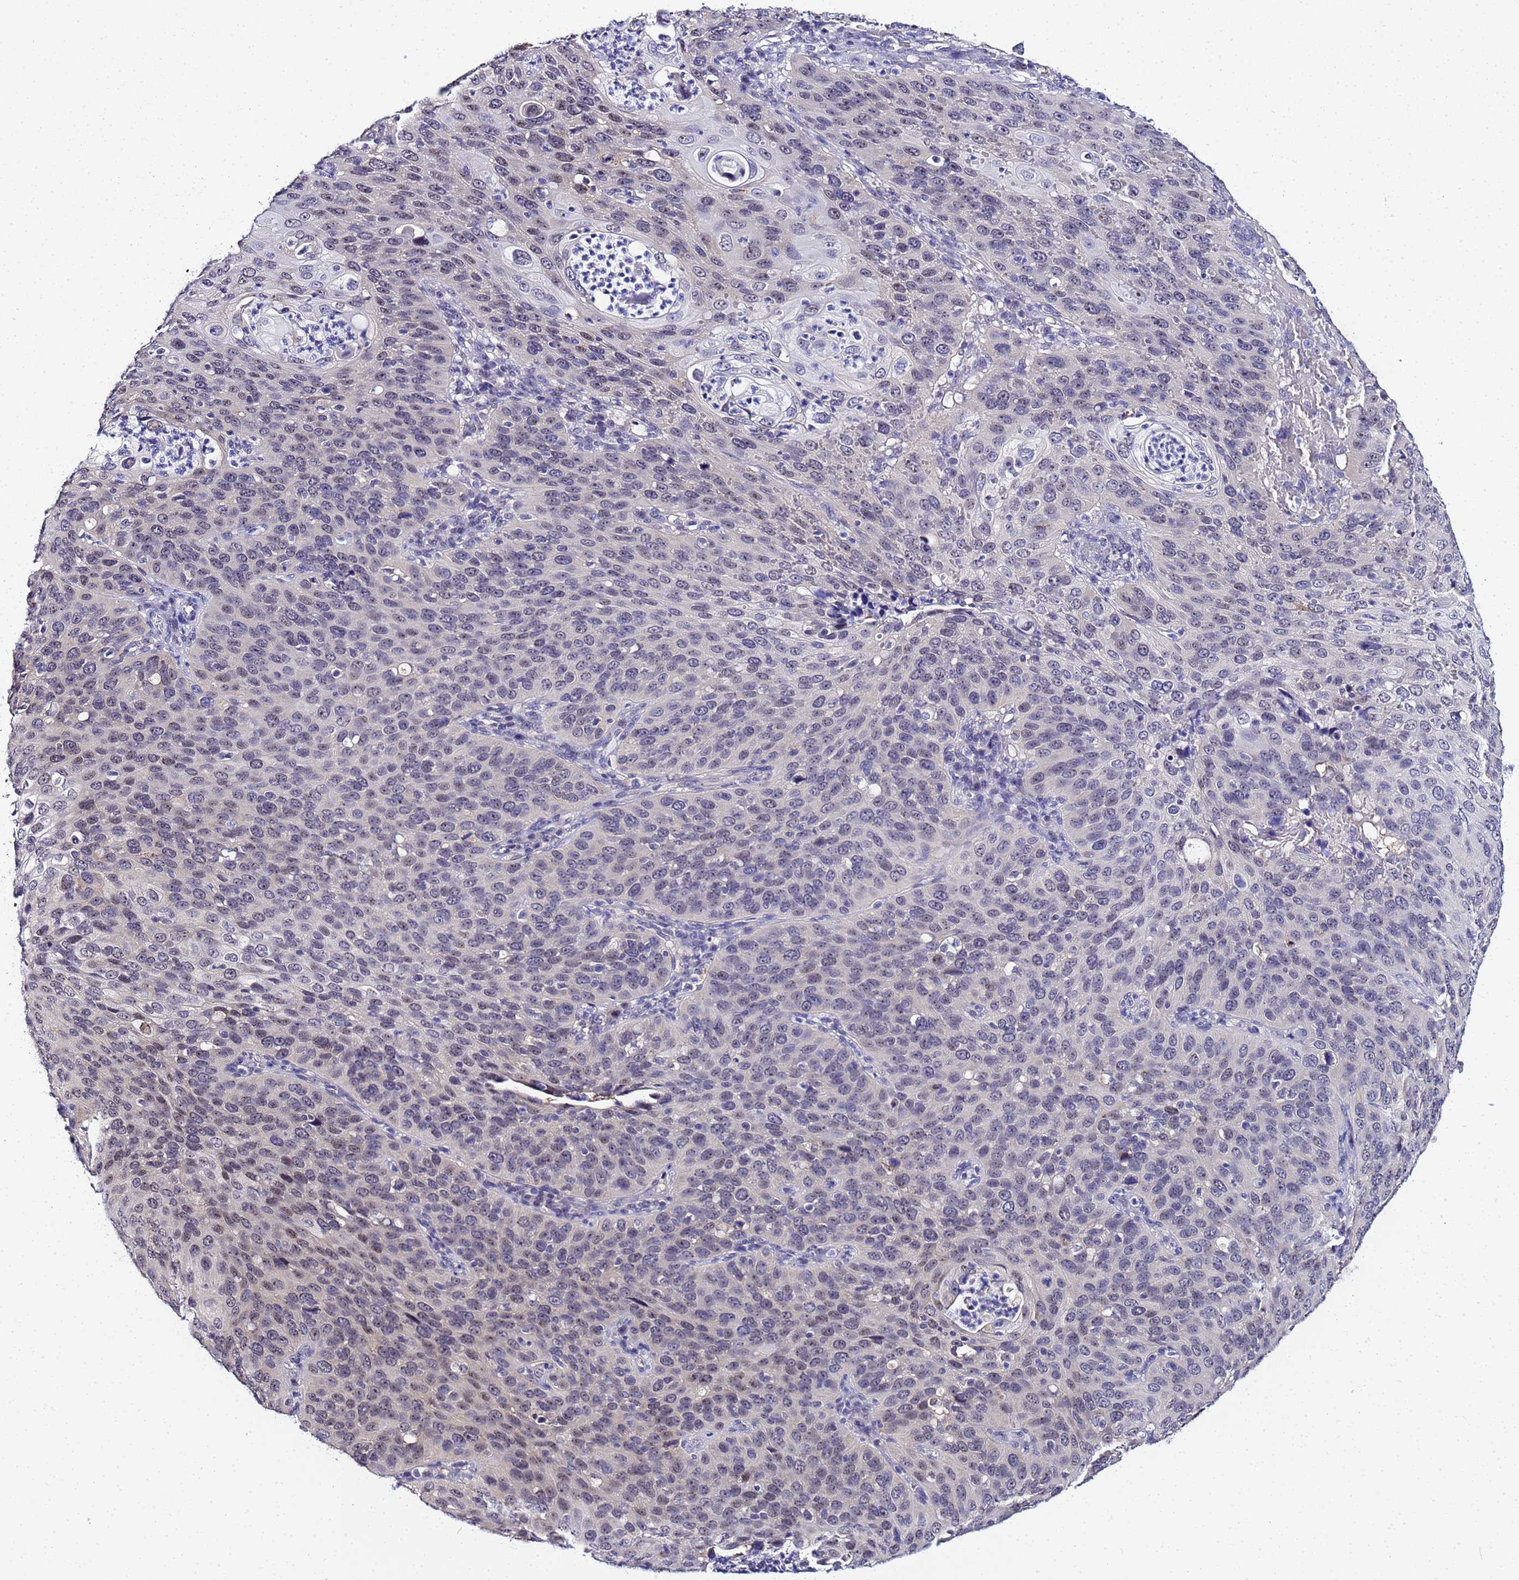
{"staining": {"intensity": "weak", "quantity": "25%-75%", "location": "nuclear"}, "tissue": "cervical cancer", "cell_type": "Tumor cells", "image_type": "cancer", "snomed": [{"axis": "morphology", "description": "Squamous cell carcinoma, NOS"}, {"axis": "topography", "description": "Cervix"}], "caption": "Immunohistochemistry (IHC) of cervical squamous cell carcinoma exhibits low levels of weak nuclear expression in approximately 25%-75% of tumor cells.", "gene": "ACTL6B", "patient": {"sex": "female", "age": 36}}